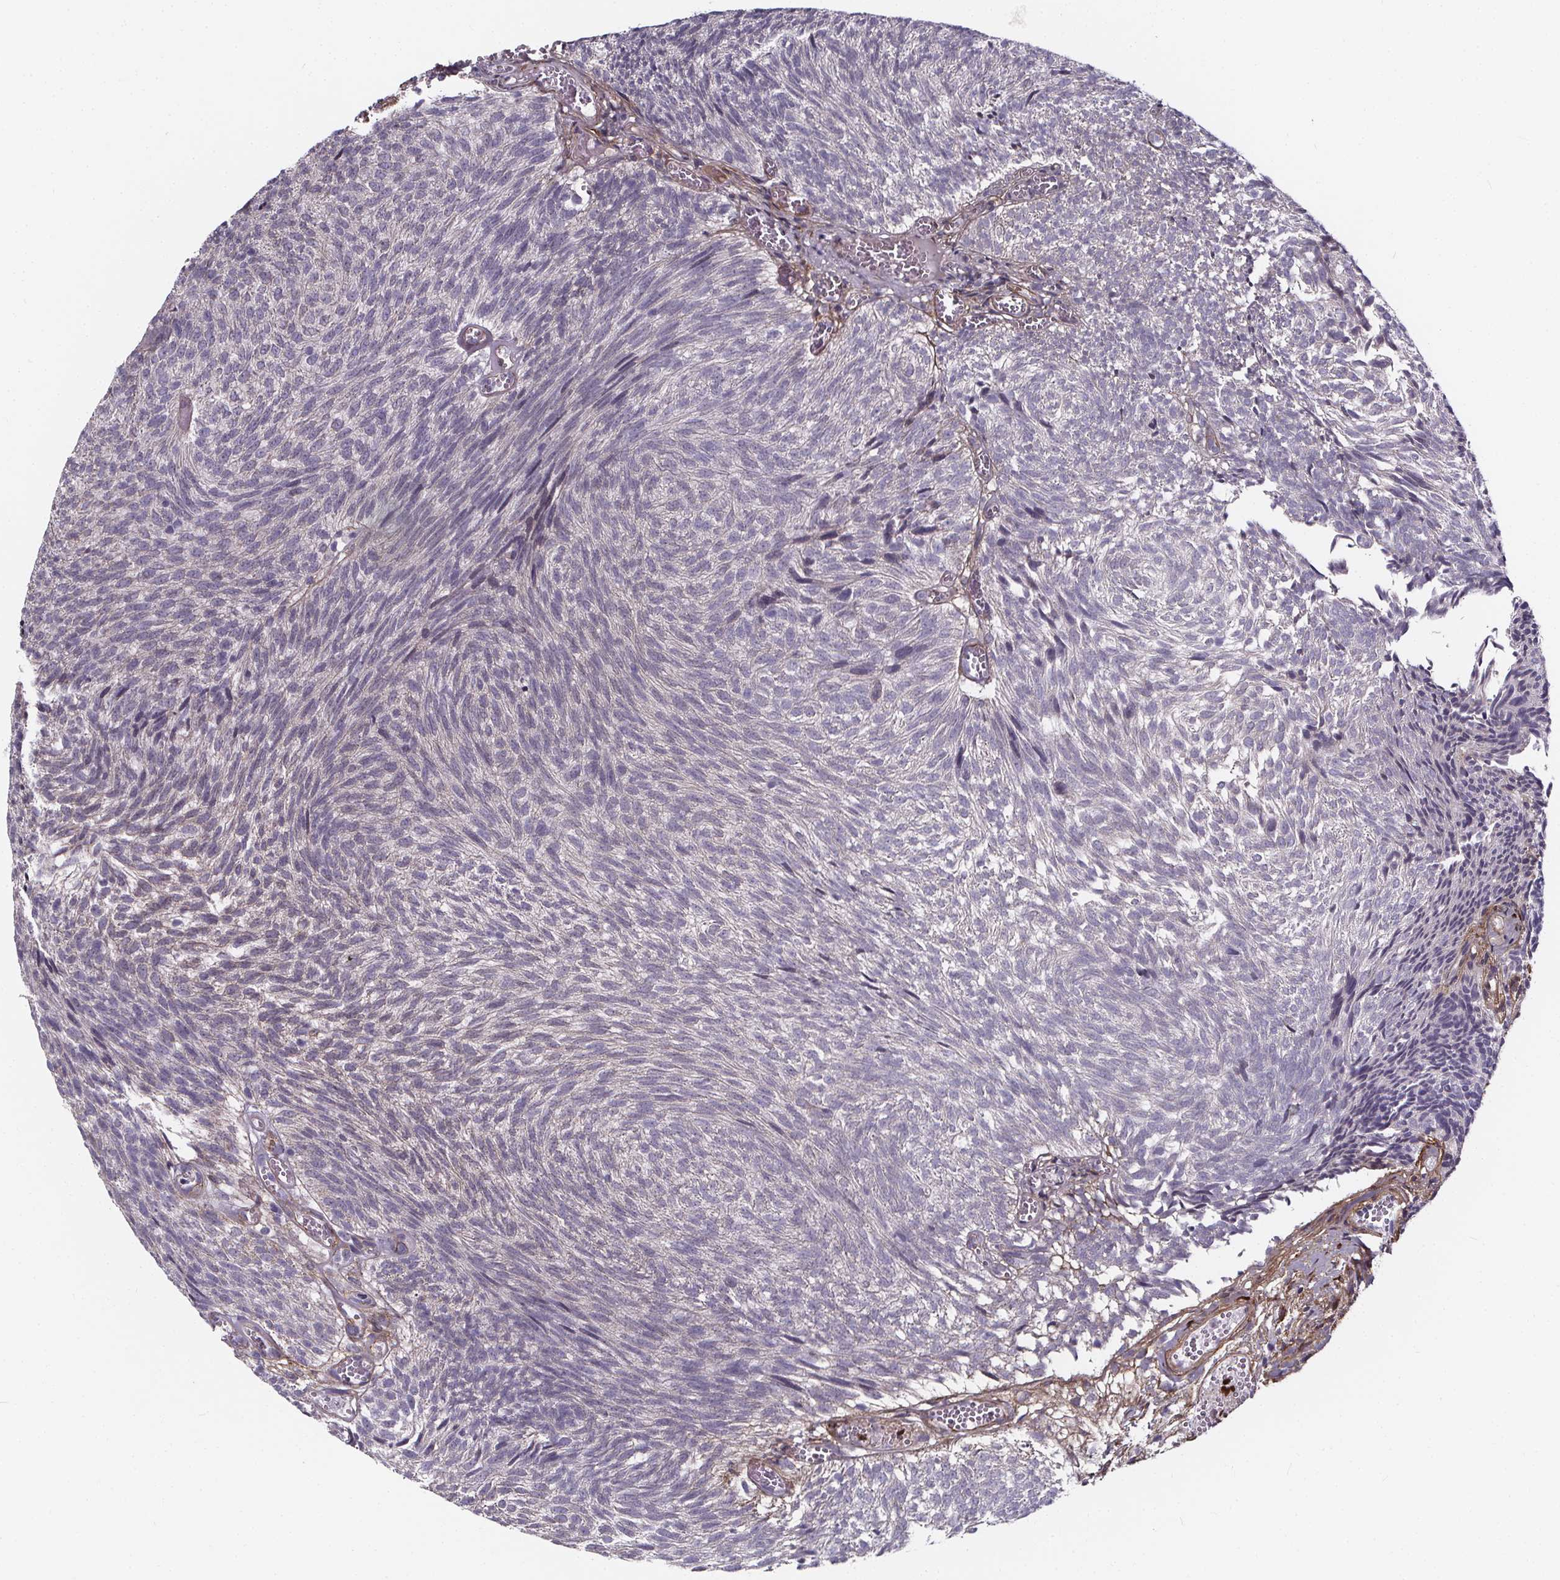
{"staining": {"intensity": "negative", "quantity": "none", "location": "none"}, "tissue": "urothelial cancer", "cell_type": "Tumor cells", "image_type": "cancer", "snomed": [{"axis": "morphology", "description": "Urothelial carcinoma, Low grade"}, {"axis": "topography", "description": "Urinary bladder"}], "caption": "Urothelial cancer was stained to show a protein in brown. There is no significant staining in tumor cells.", "gene": "AEBP1", "patient": {"sex": "male", "age": 77}}